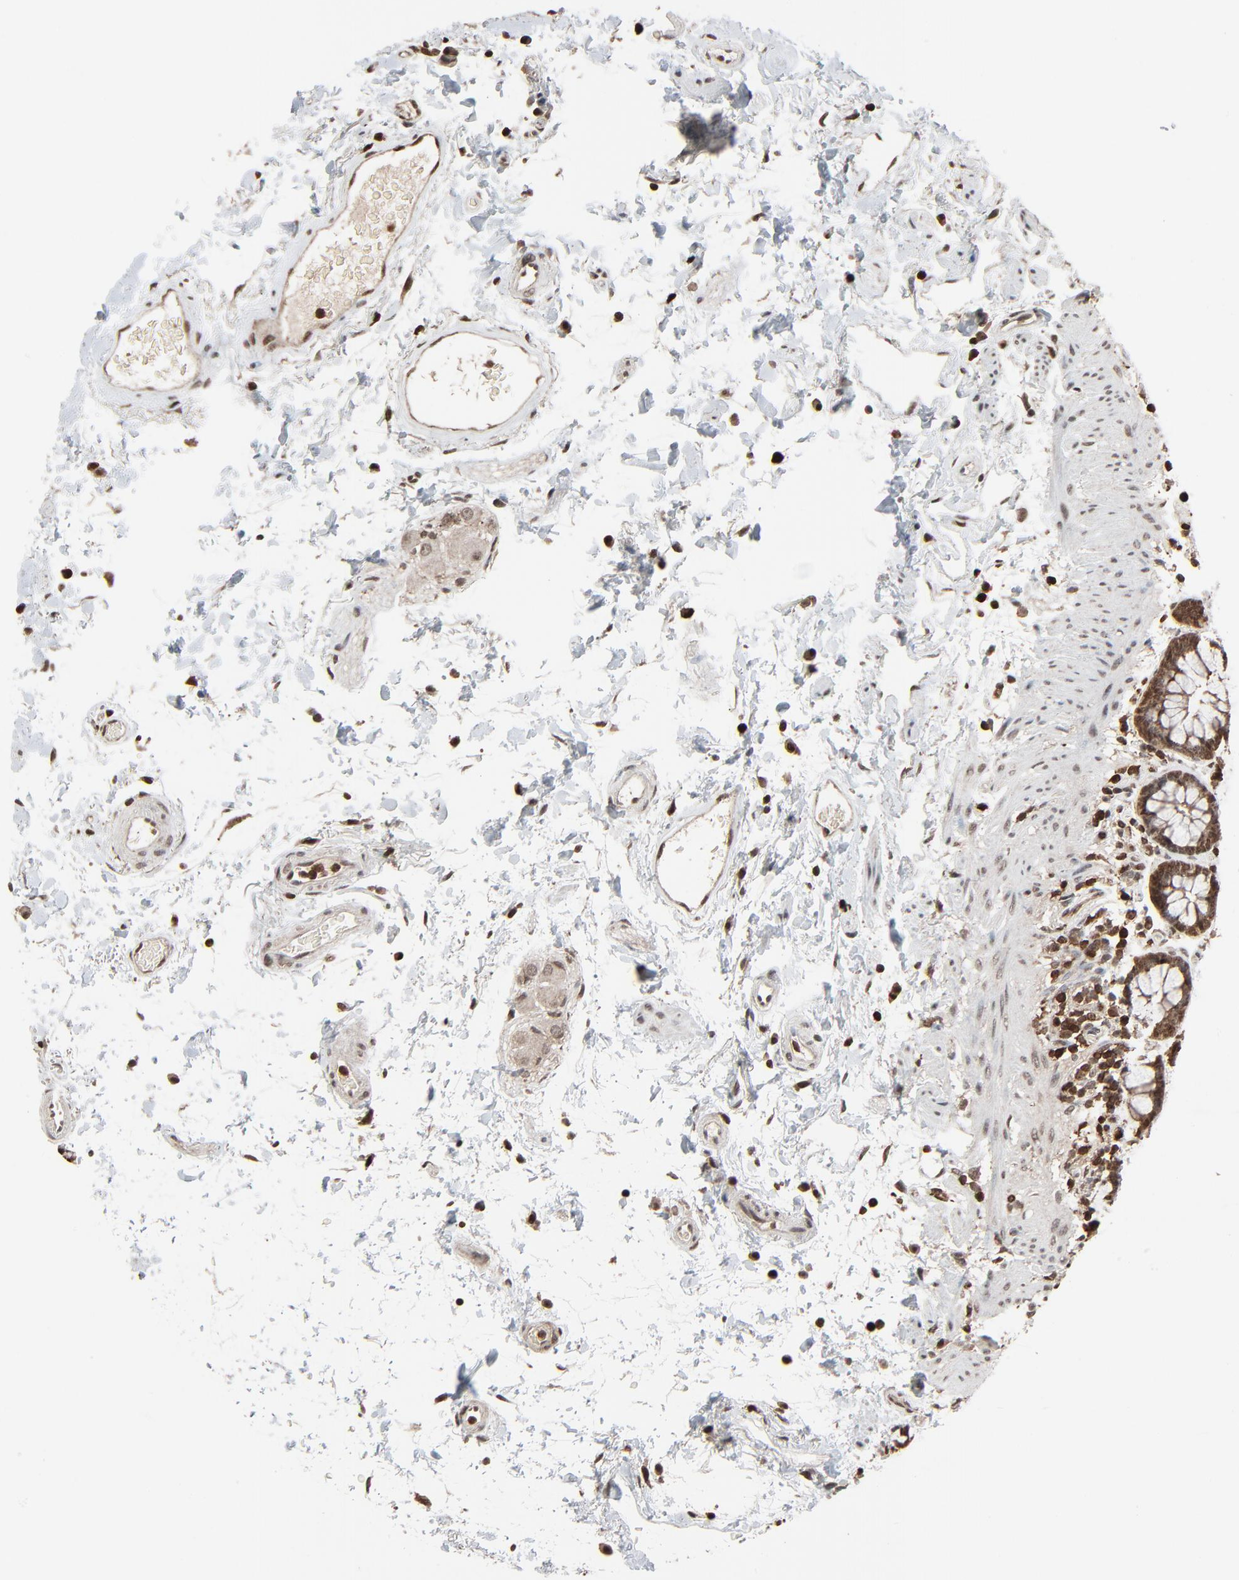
{"staining": {"intensity": "strong", "quantity": ">75%", "location": "cytoplasmic/membranous,nuclear"}, "tissue": "rectum", "cell_type": "Glandular cells", "image_type": "normal", "snomed": [{"axis": "morphology", "description": "Normal tissue, NOS"}, {"axis": "topography", "description": "Rectum"}], "caption": "Brown immunohistochemical staining in unremarkable rectum shows strong cytoplasmic/membranous,nuclear expression in approximately >75% of glandular cells. (Brightfield microscopy of DAB IHC at high magnification).", "gene": "RPS6KA3", "patient": {"sex": "male", "age": 92}}